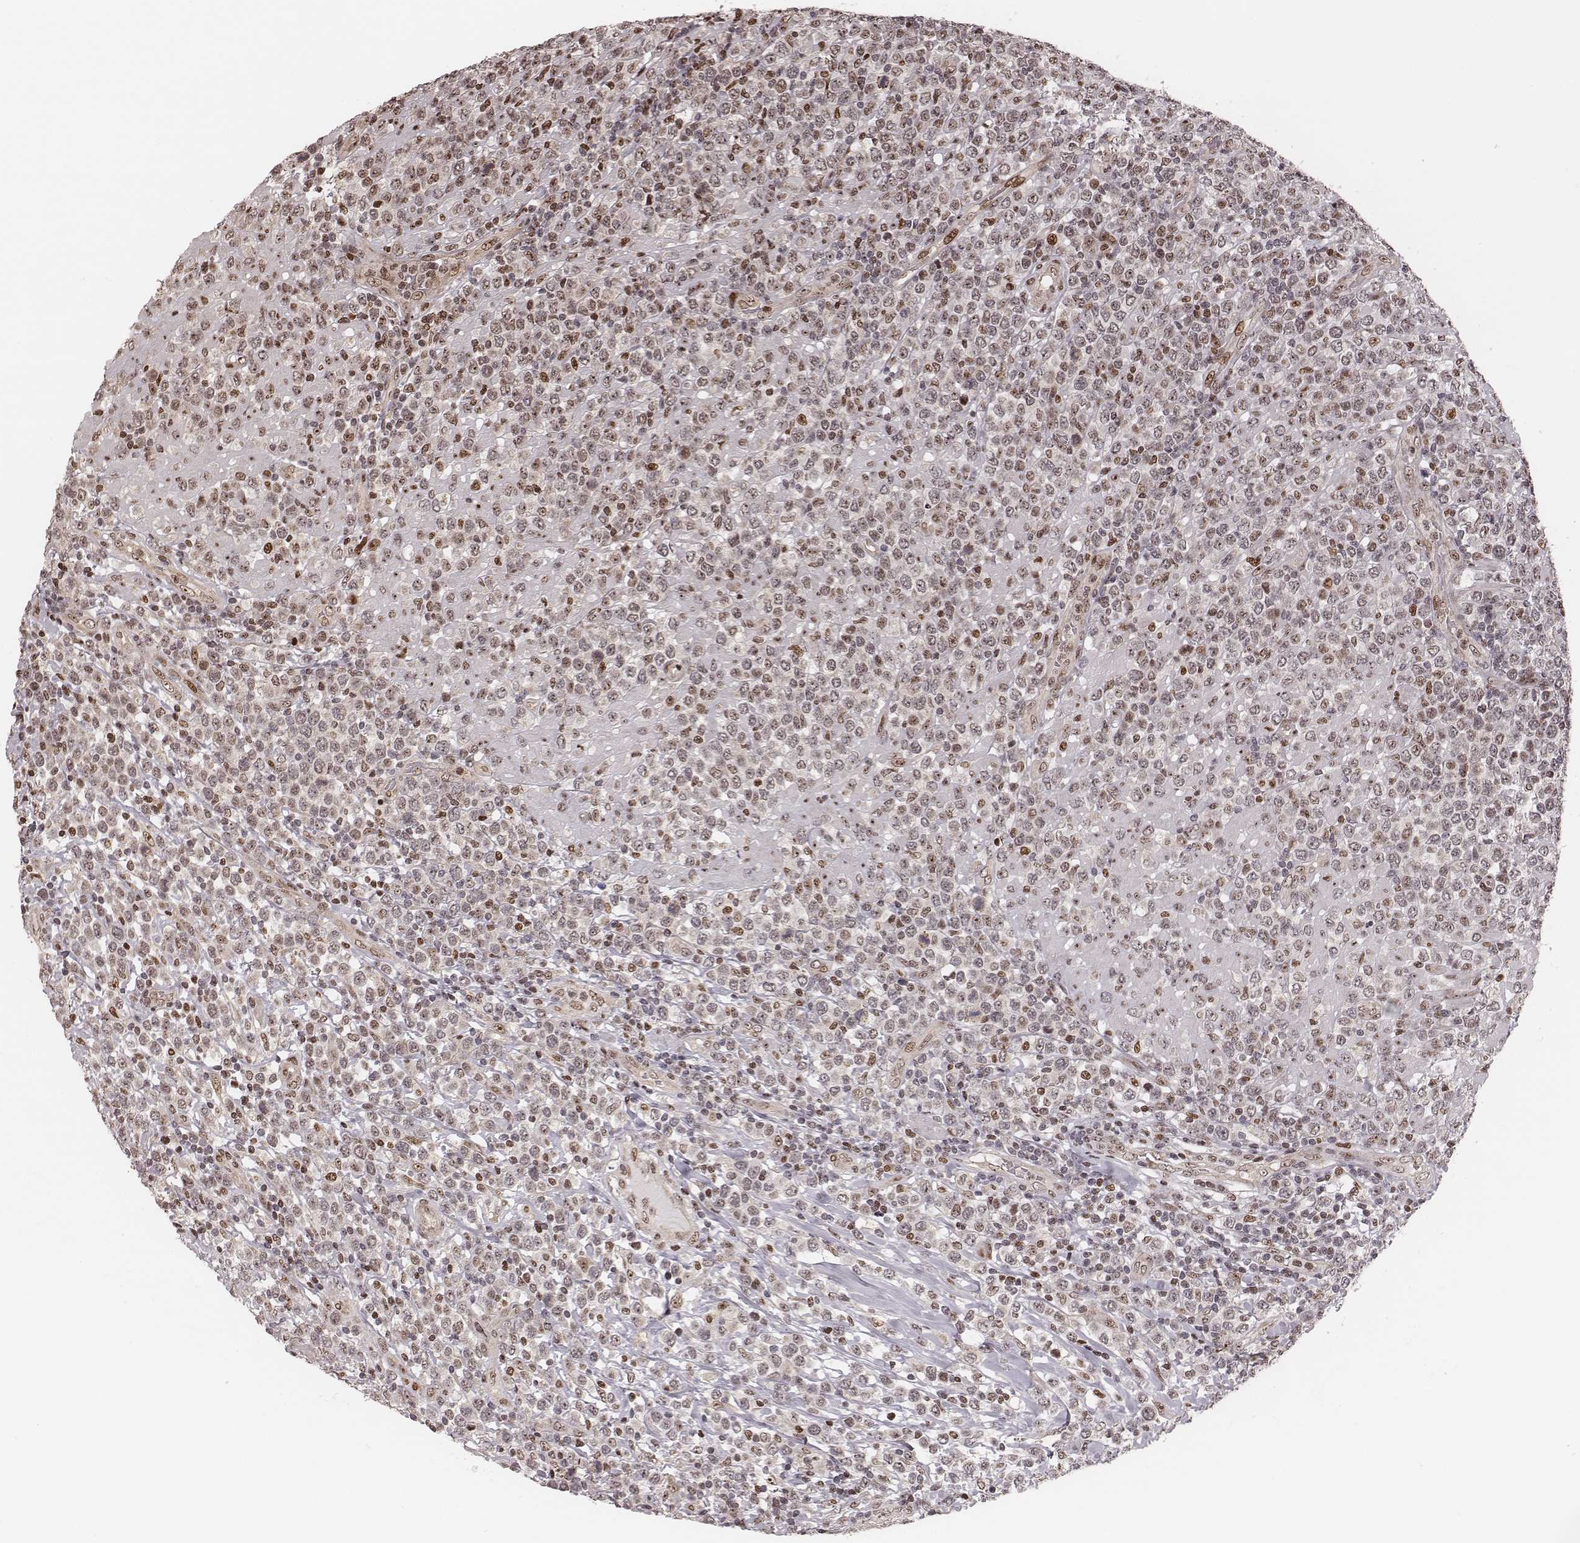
{"staining": {"intensity": "weak", "quantity": "25%-75%", "location": "nuclear"}, "tissue": "lymphoma", "cell_type": "Tumor cells", "image_type": "cancer", "snomed": [{"axis": "morphology", "description": "Malignant lymphoma, non-Hodgkin's type, High grade"}, {"axis": "topography", "description": "Soft tissue"}], "caption": "Immunohistochemical staining of high-grade malignant lymphoma, non-Hodgkin's type displays low levels of weak nuclear protein staining in about 25%-75% of tumor cells.", "gene": "VRK3", "patient": {"sex": "female", "age": 56}}